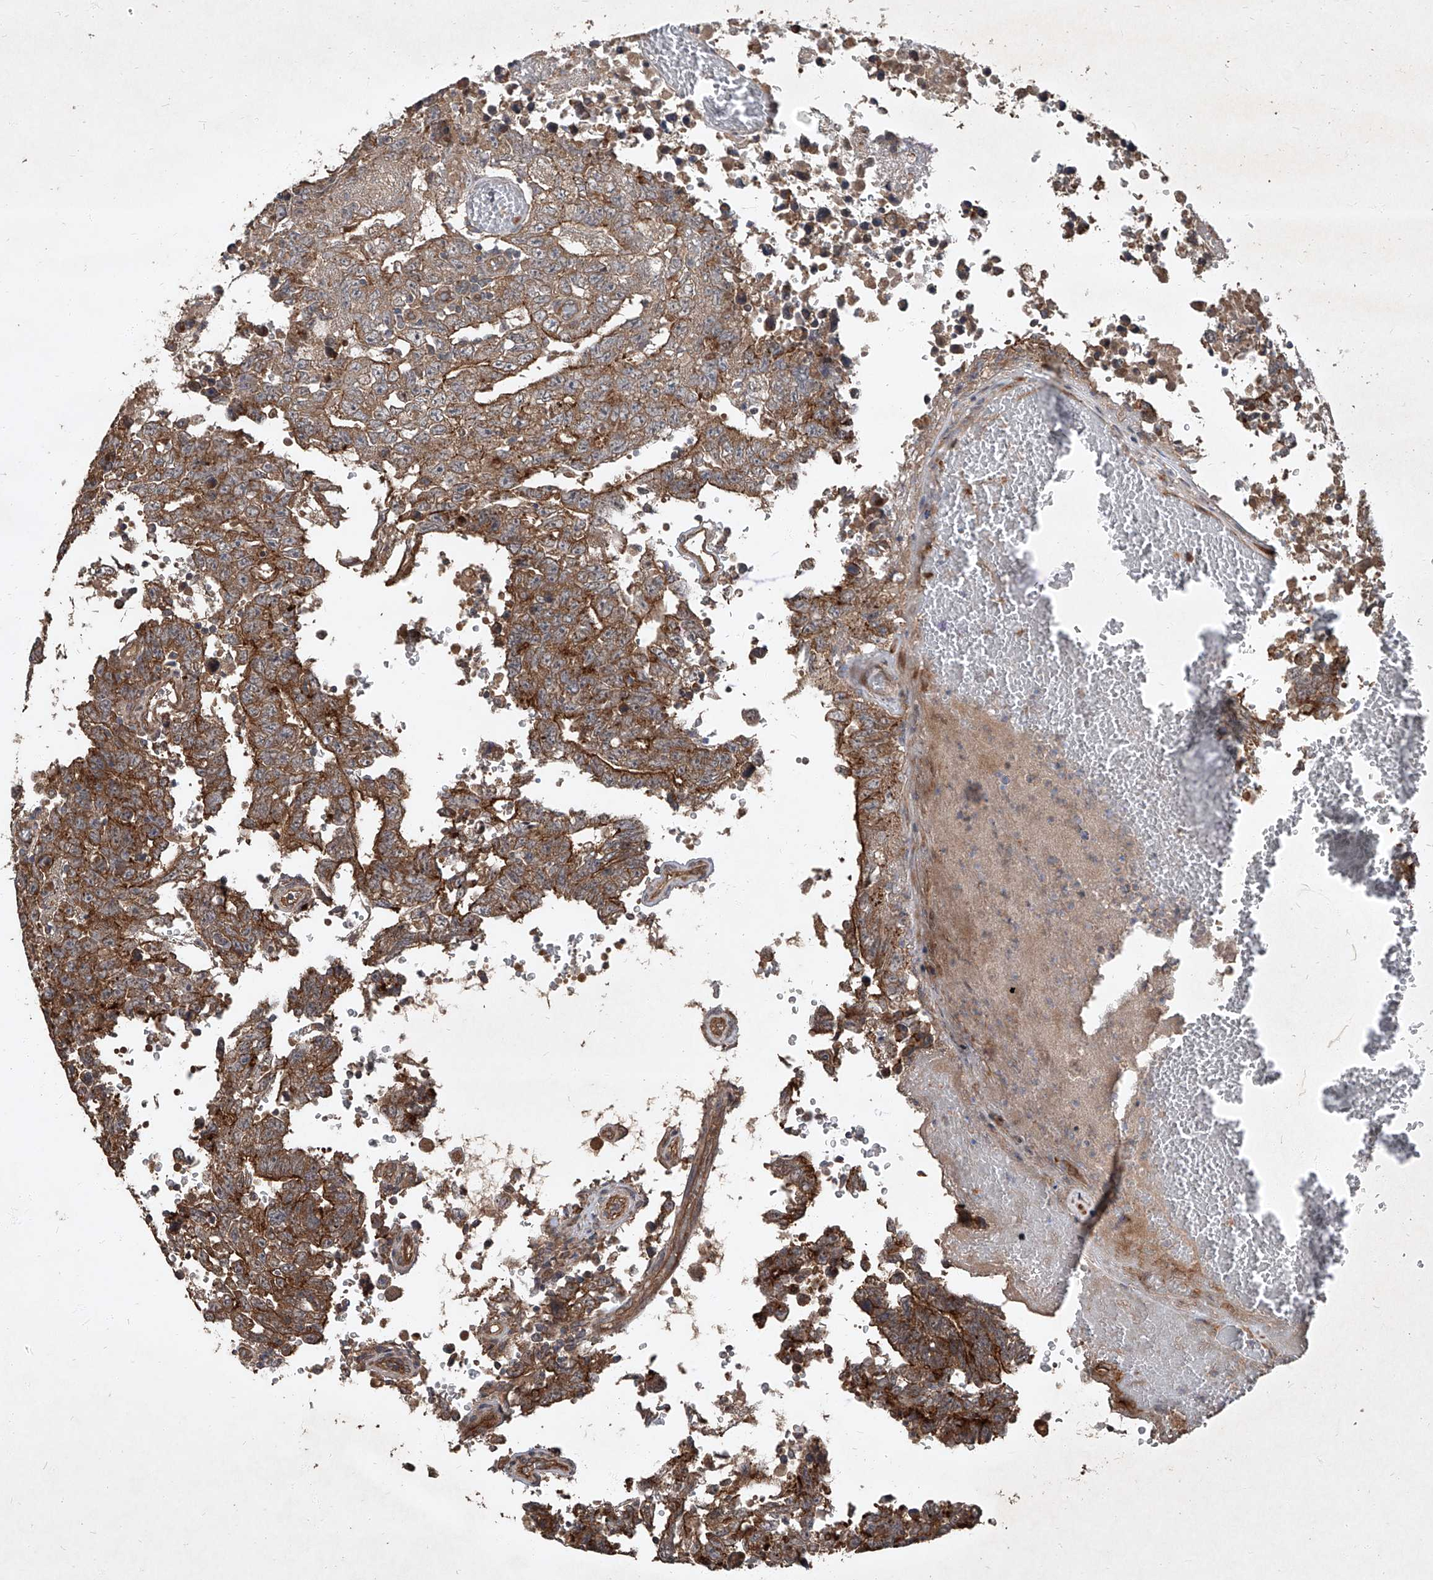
{"staining": {"intensity": "moderate", "quantity": ">75%", "location": "cytoplasmic/membranous"}, "tissue": "testis cancer", "cell_type": "Tumor cells", "image_type": "cancer", "snomed": [{"axis": "morphology", "description": "Carcinoma, Embryonal, NOS"}, {"axis": "topography", "description": "Testis"}], "caption": "Testis cancer (embryonal carcinoma) stained for a protein reveals moderate cytoplasmic/membranous positivity in tumor cells.", "gene": "CCN1", "patient": {"sex": "male", "age": 26}}